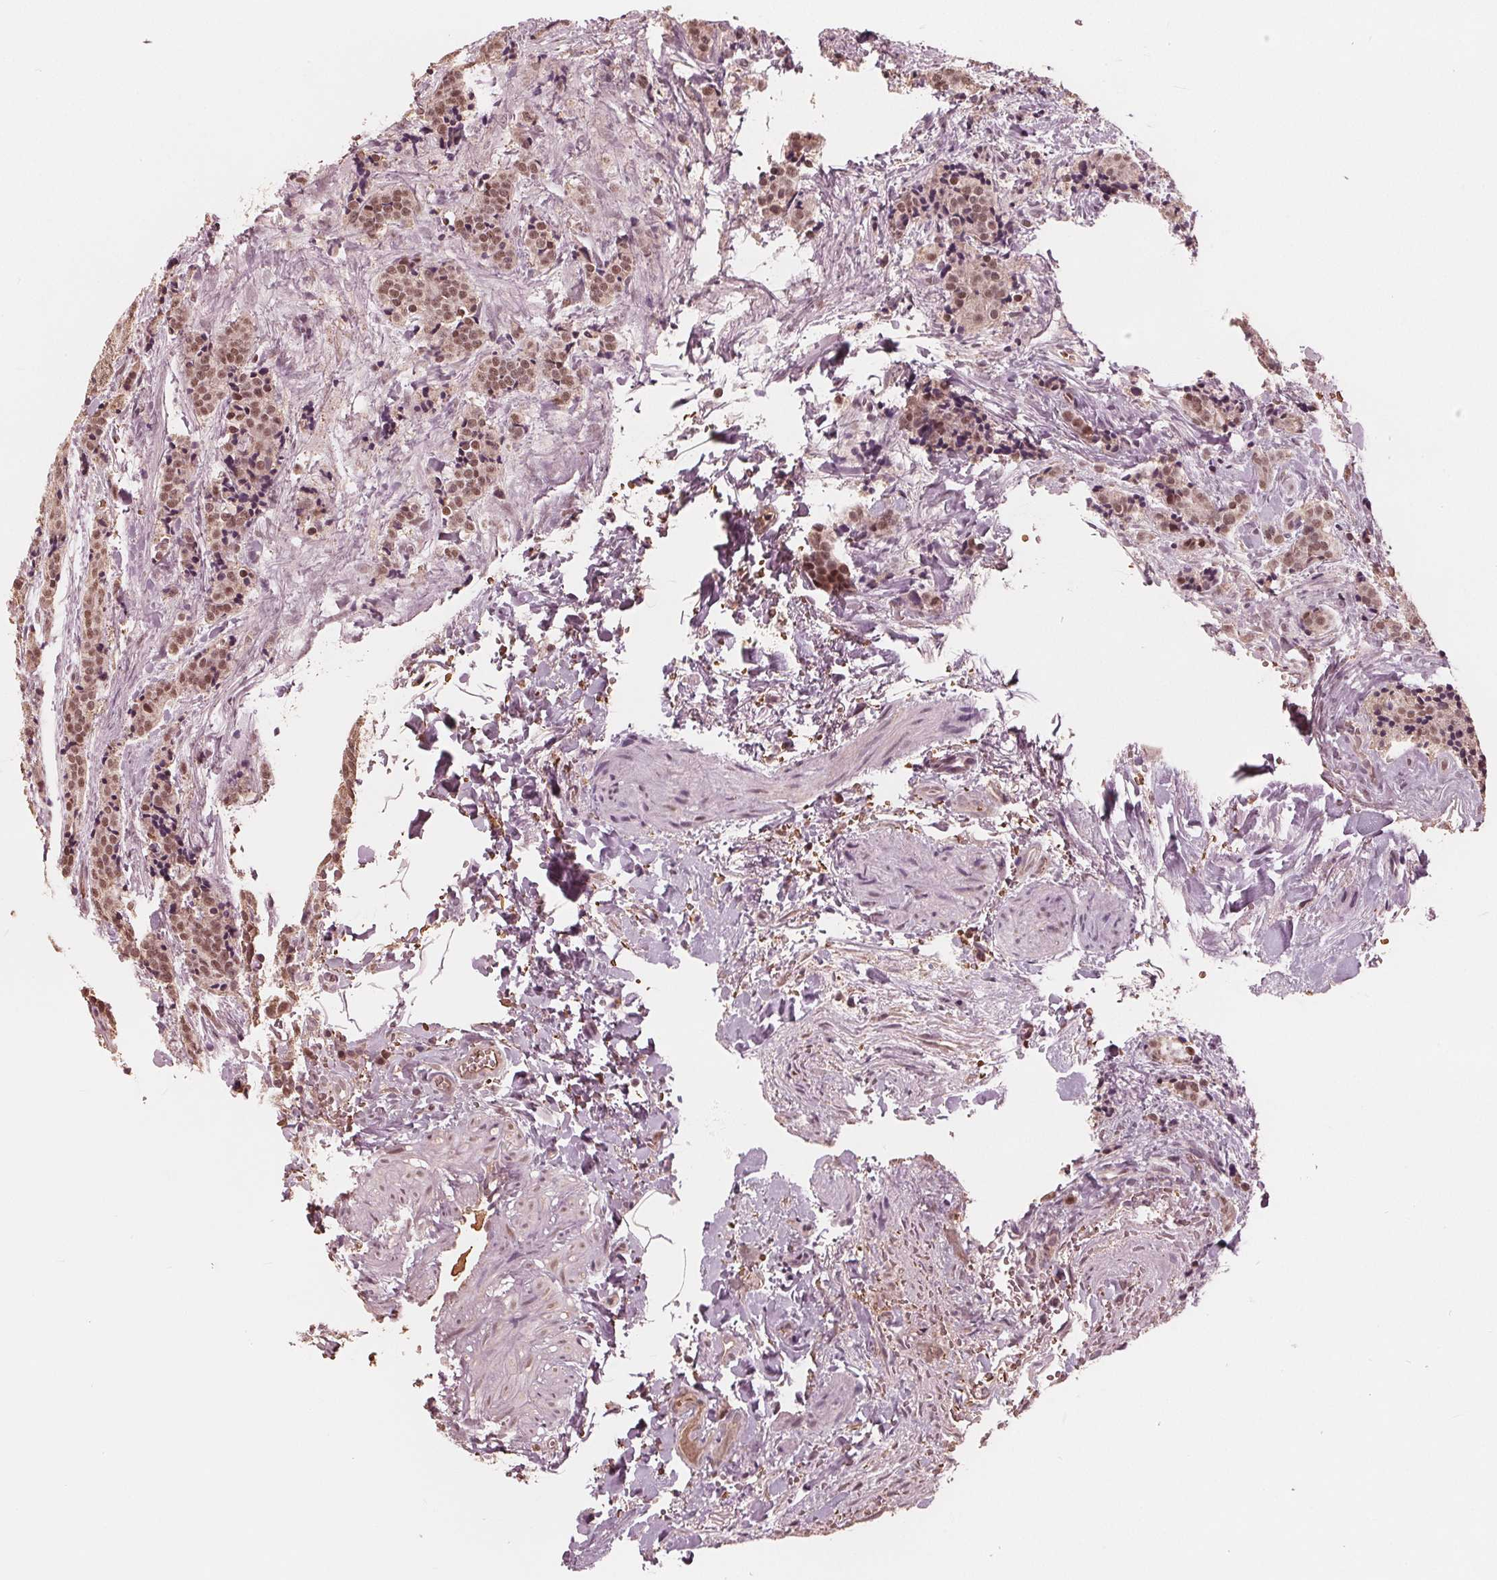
{"staining": {"intensity": "moderate", "quantity": ">75%", "location": "nuclear"}, "tissue": "carcinoid", "cell_type": "Tumor cells", "image_type": "cancer", "snomed": [{"axis": "morphology", "description": "Carcinoid, malignant, NOS"}, {"axis": "topography", "description": "Small intestine"}], "caption": "Moderate nuclear expression is appreciated in approximately >75% of tumor cells in carcinoid. The staining was performed using DAB to visualize the protein expression in brown, while the nuclei were stained in blue with hematoxylin (Magnification: 20x).", "gene": "HIRIP3", "patient": {"sex": "female", "age": 73}}